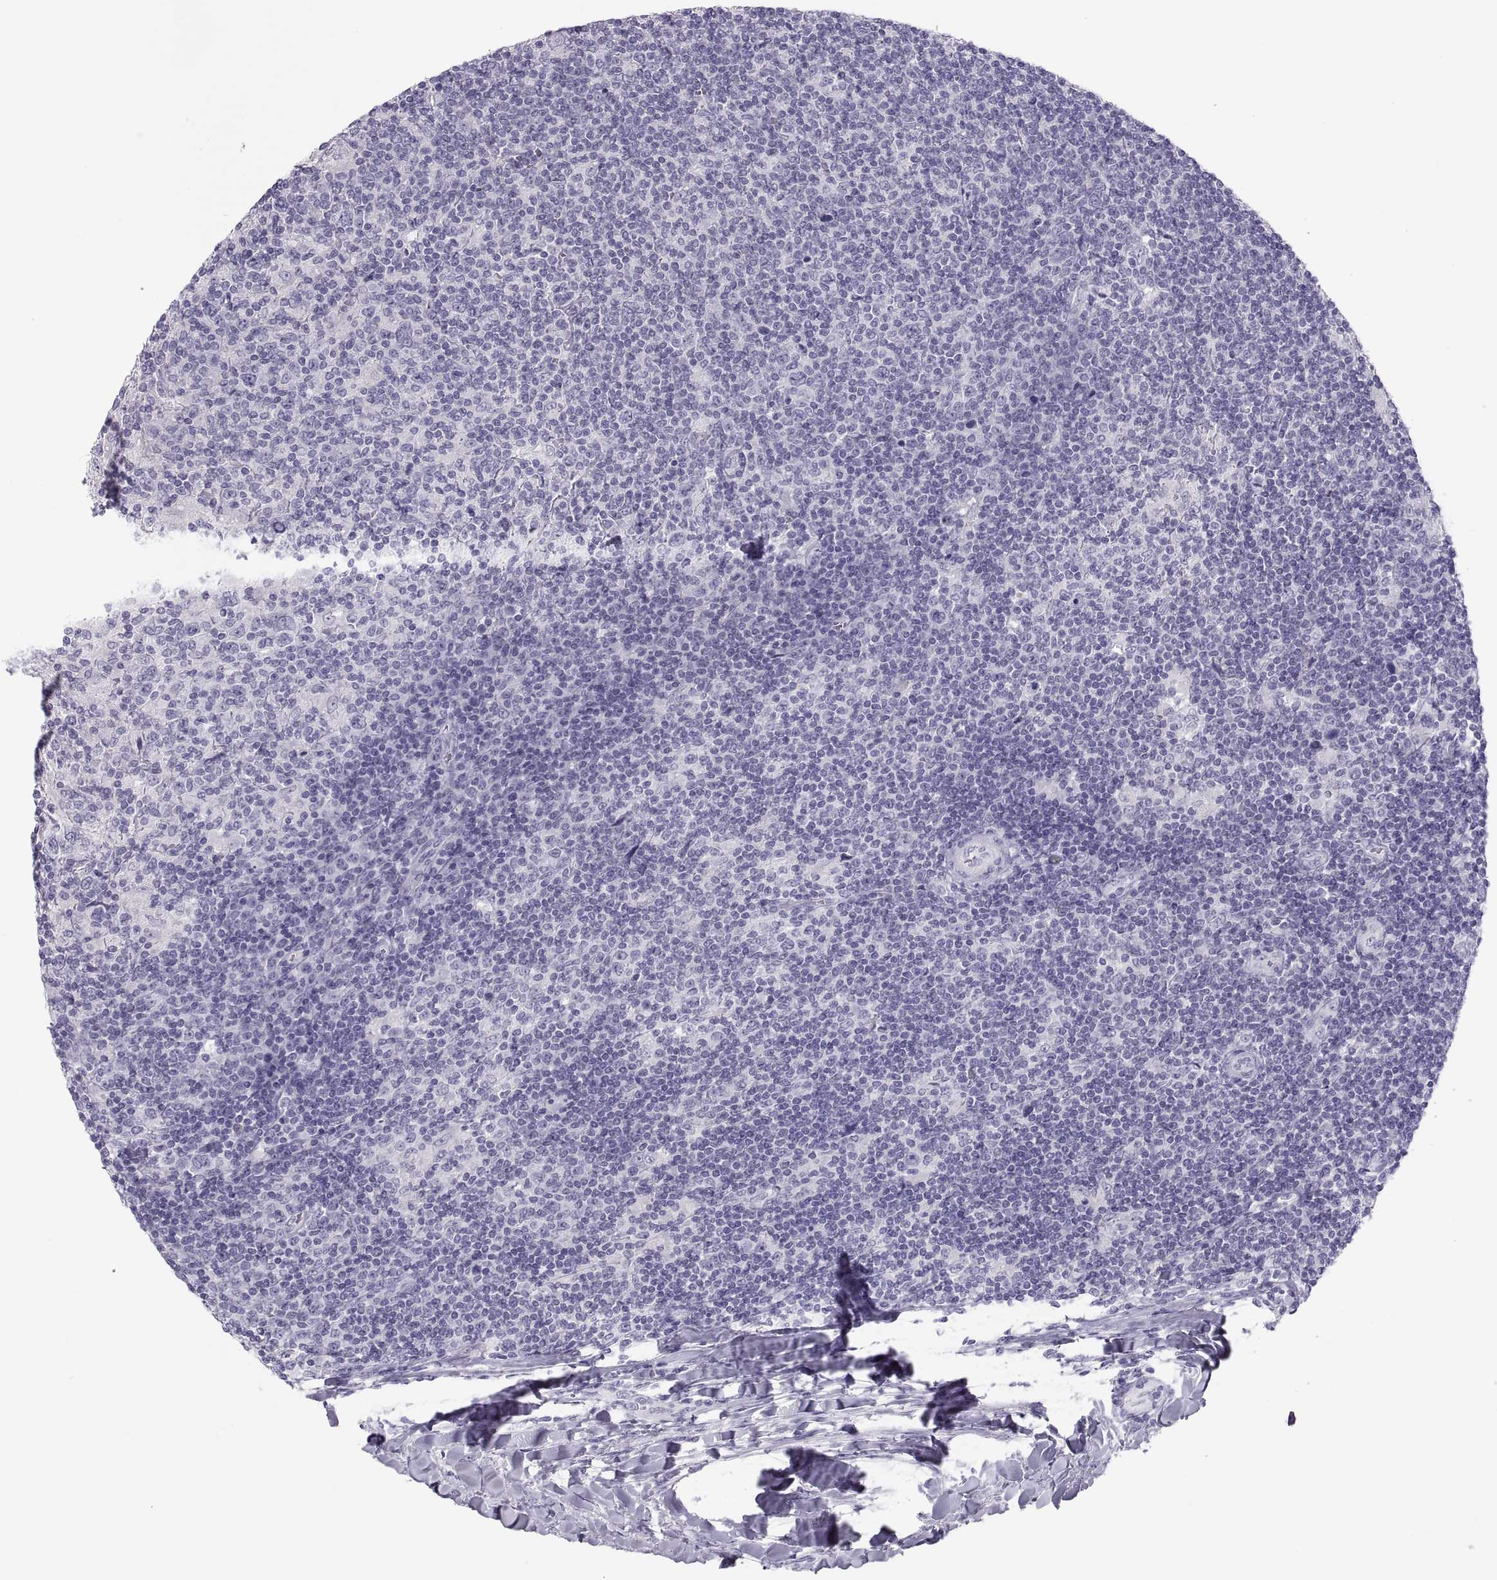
{"staining": {"intensity": "negative", "quantity": "none", "location": "none"}, "tissue": "lymphoma", "cell_type": "Tumor cells", "image_type": "cancer", "snomed": [{"axis": "morphology", "description": "Hodgkin's disease, NOS"}, {"axis": "topography", "description": "Lymph node"}], "caption": "Tumor cells are negative for protein expression in human lymphoma.", "gene": "MAGEB2", "patient": {"sex": "male", "age": 40}}